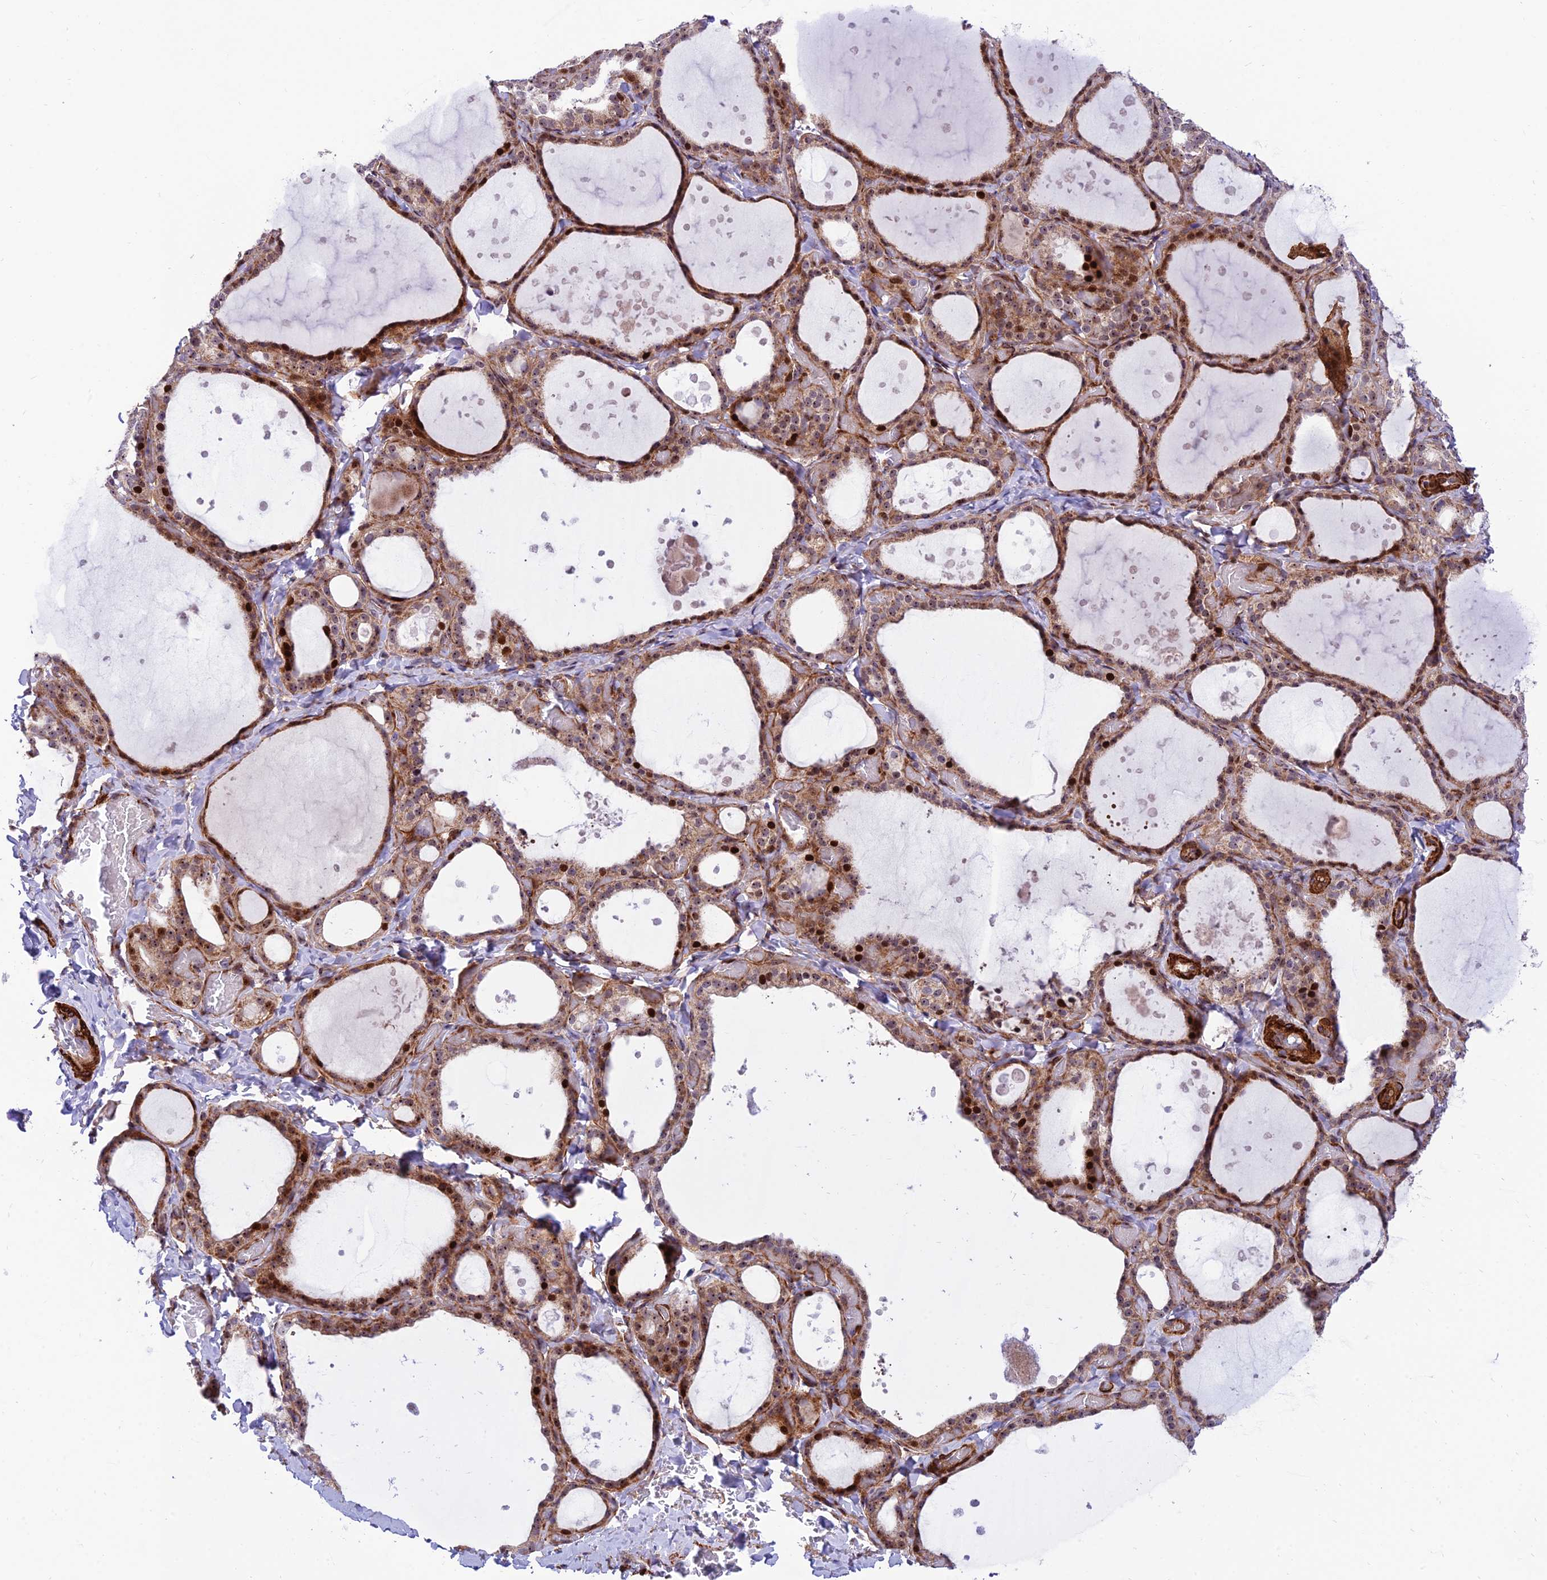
{"staining": {"intensity": "strong", "quantity": ">75%", "location": "cytoplasmic/membranous,nuclear"}, "tissue": "thyroid gland", "cell_type": "Glandular cells", "image_type": "normal", "snomed": [{"axis": "morphology", "description": "Normal tissue, NOS"}, {"axis": "topography", "description": "Thyroid gland"}], "caption": "This histopathology image exhibits IHC staining of normal human thyroid gland, with high strong cytoplasmic/membranous,nuclear positivity in about >75% of glandular cells.", "gene": "KBTBD7", "patient": {"sex": "female", "age": 44}}